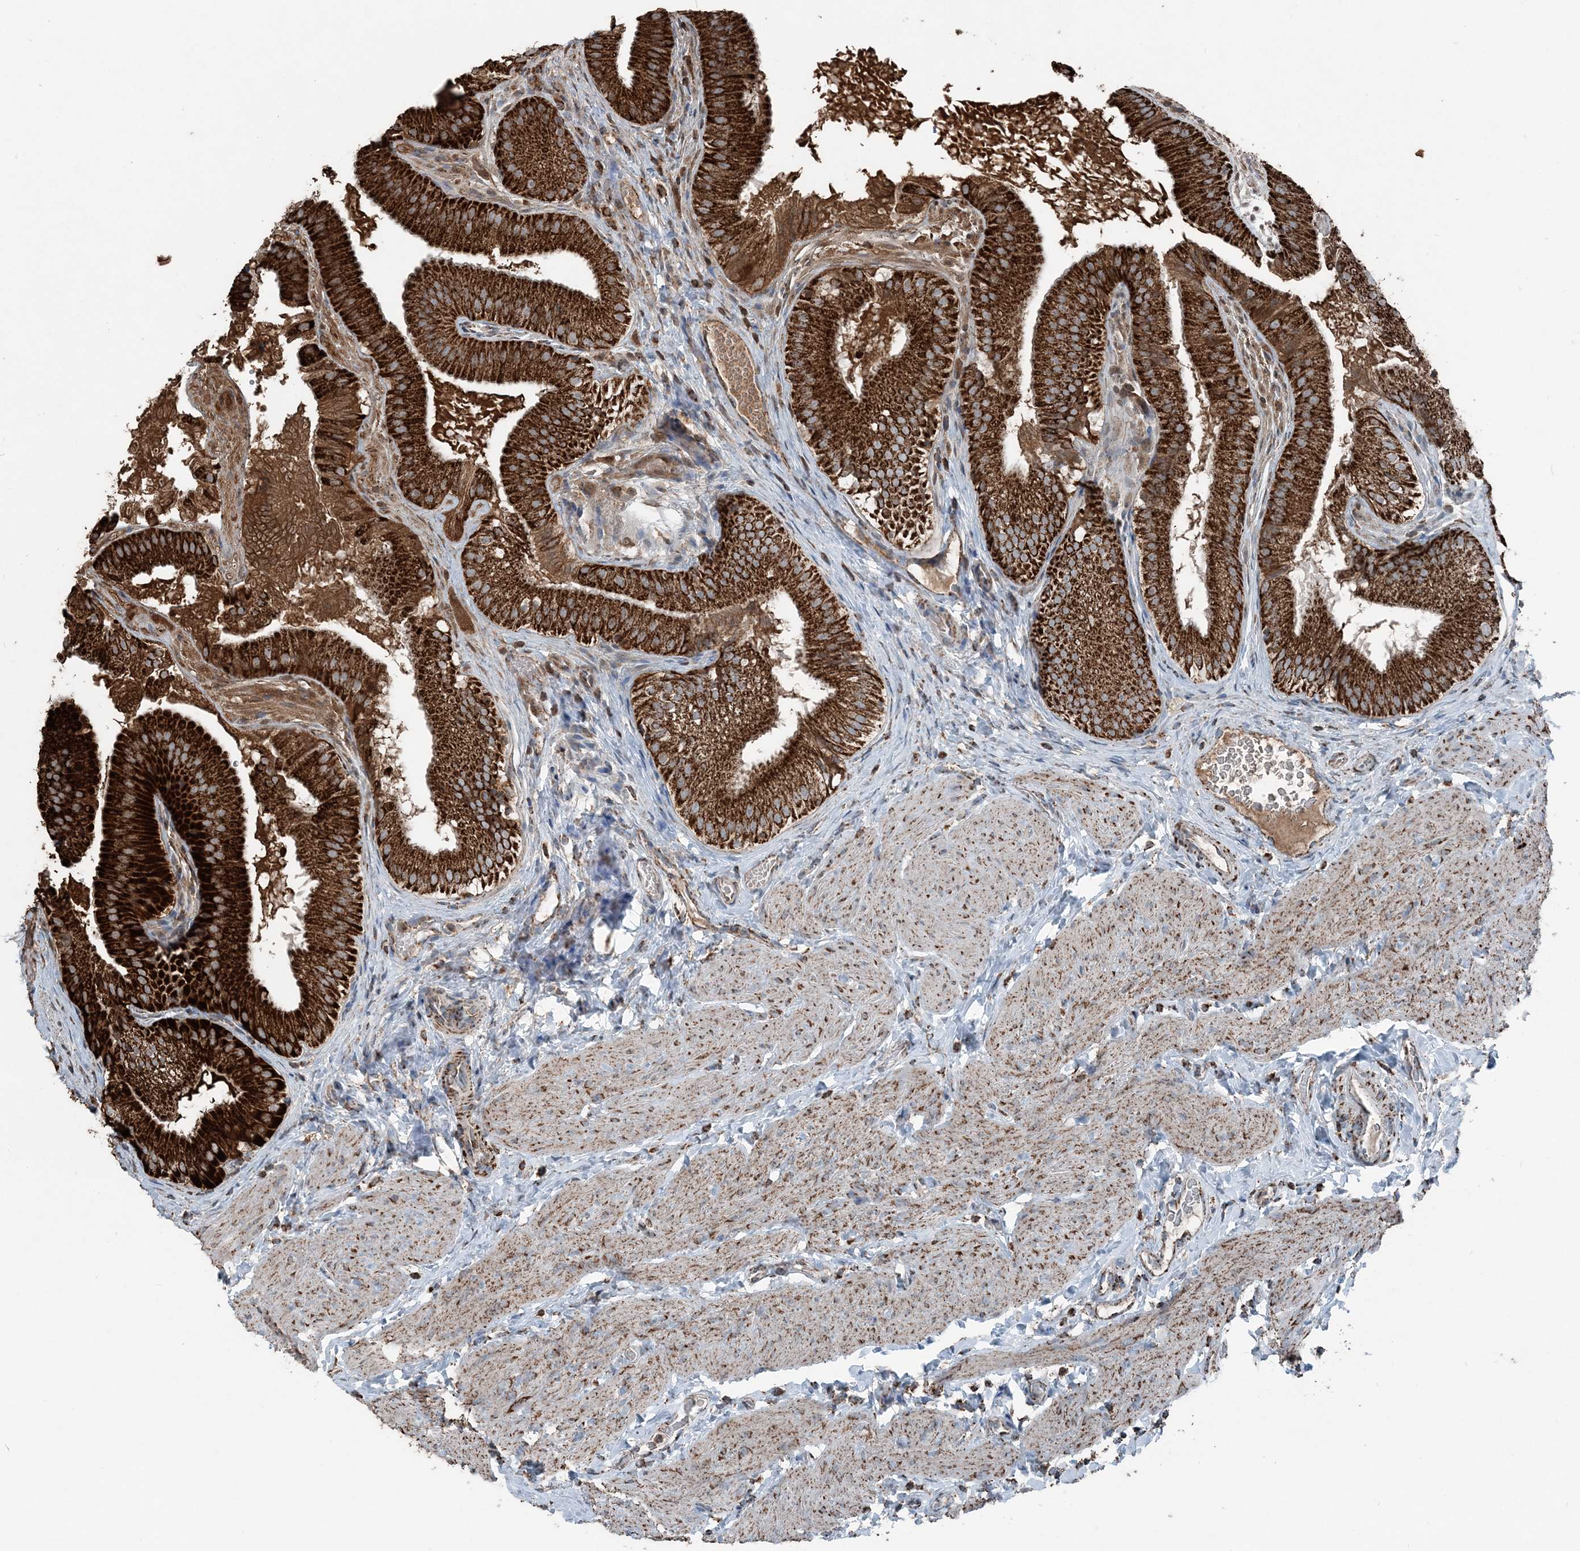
{"staining": {"intensity": "strong", "quantity": ">75%", "location": "cytoplasmic/membranous"}, "tissue": "gallbladder", "cell_type": "Glandular cells", "image_type": "normal", "snomed": [{"axis": "morphology", "description": "Normal tissue, NOS"}, {"axis": "topography", "description": "Gallbladder"}], "caption": "There is high levels of strong cytoplasmic/membranous positivity in glandular cells of unremarkable gallbladder, as demonstrated by immunohistochemical staining (brown color).", "gene": "SUCLG1", "patient": {"sex": "female", "age": 30}}